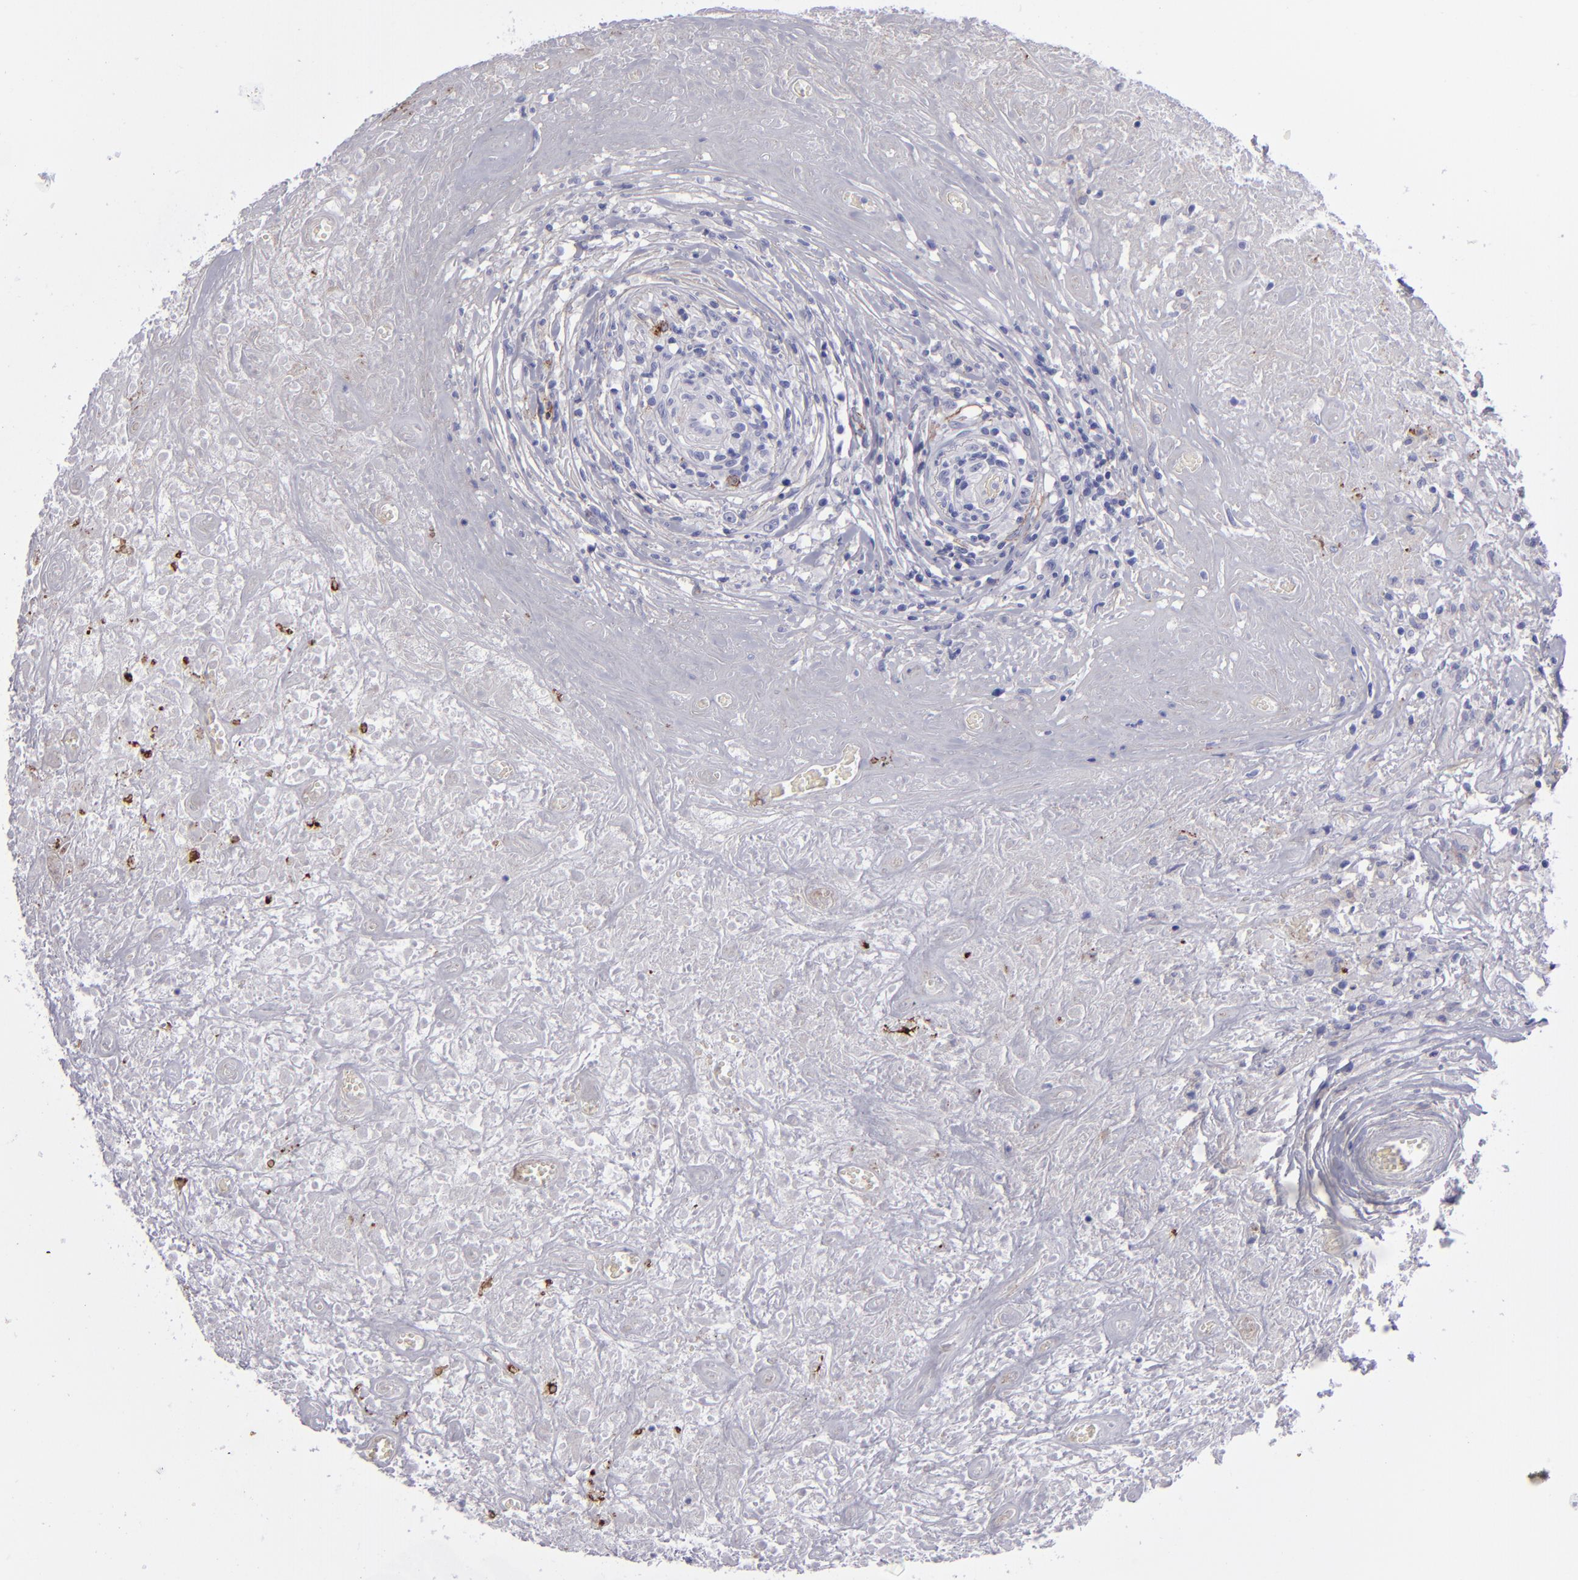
{"staining": {"intensity": "negative", "quantity": "none", "location": "none"}, "tissue": "lymphoma", "cell_type": "Tumor cells", "image_type": "cancer", "snomed": [{"axis": "morphology", "description": "Hodgkin's disease, NOS"}, {"axis": "topography", "description": "Lymph node"}], "caption": "Tumor cells are negative for brown protein staining in lymphoma. Brightfield microscopy of IHC stained with DAB (brown) and hematoxylin (blue), captured at high magnification.", "gene": "ANPEP", "patient": {"sex": "male", "age": 46}}